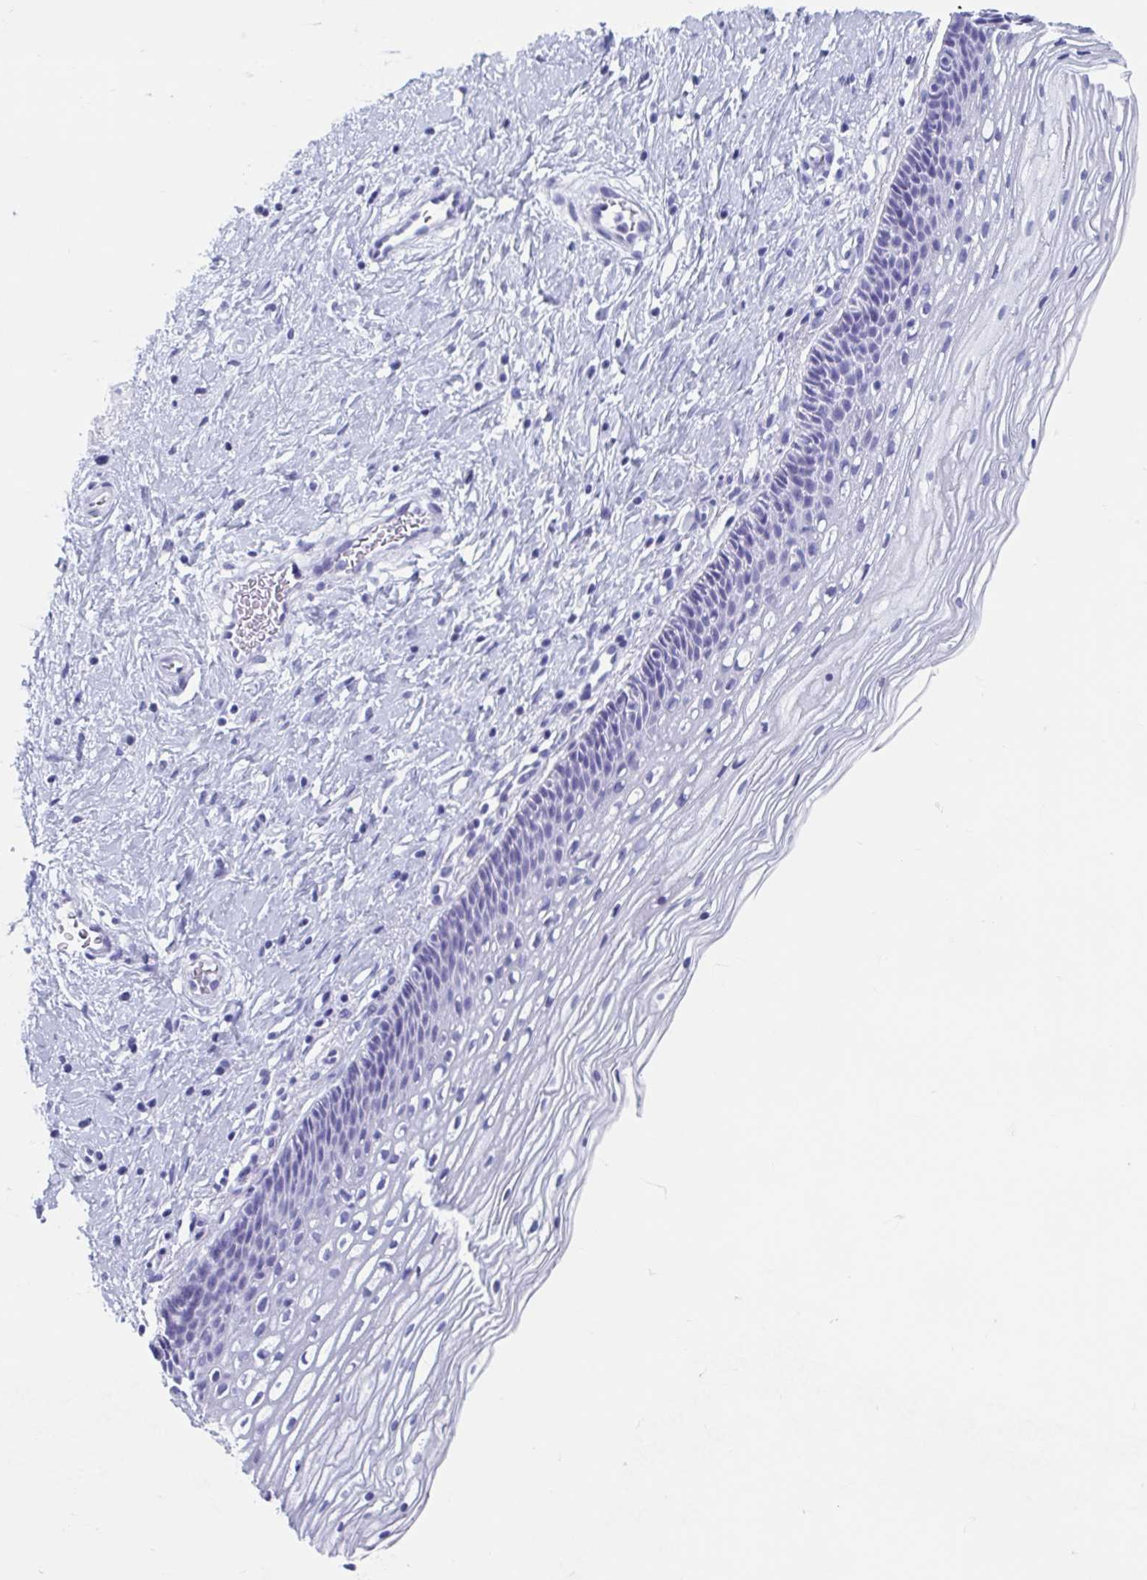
{"staining": {"intensity": "negative", "quantity": "none", "location": "none"}, "tissue": "cervix", "cell_type": "Glandular cells", "image_type": "normal", "snomed": [{"axis": "morphology", "description": "Normal tissue, NOS"}, {"axis": "topography", "description": "Cervix"}], "caption": "DAB (3,3'-diaminobenzidine) immunohistochemical staining of unremarkable cervix shows no significant staining in glandular cells. (DAB (3,3'-diaminobenzidine) IHC with hematoxylin counter stain).", "gene": "HDGFL1", "patient": {"sex": "female", "age": 34}}